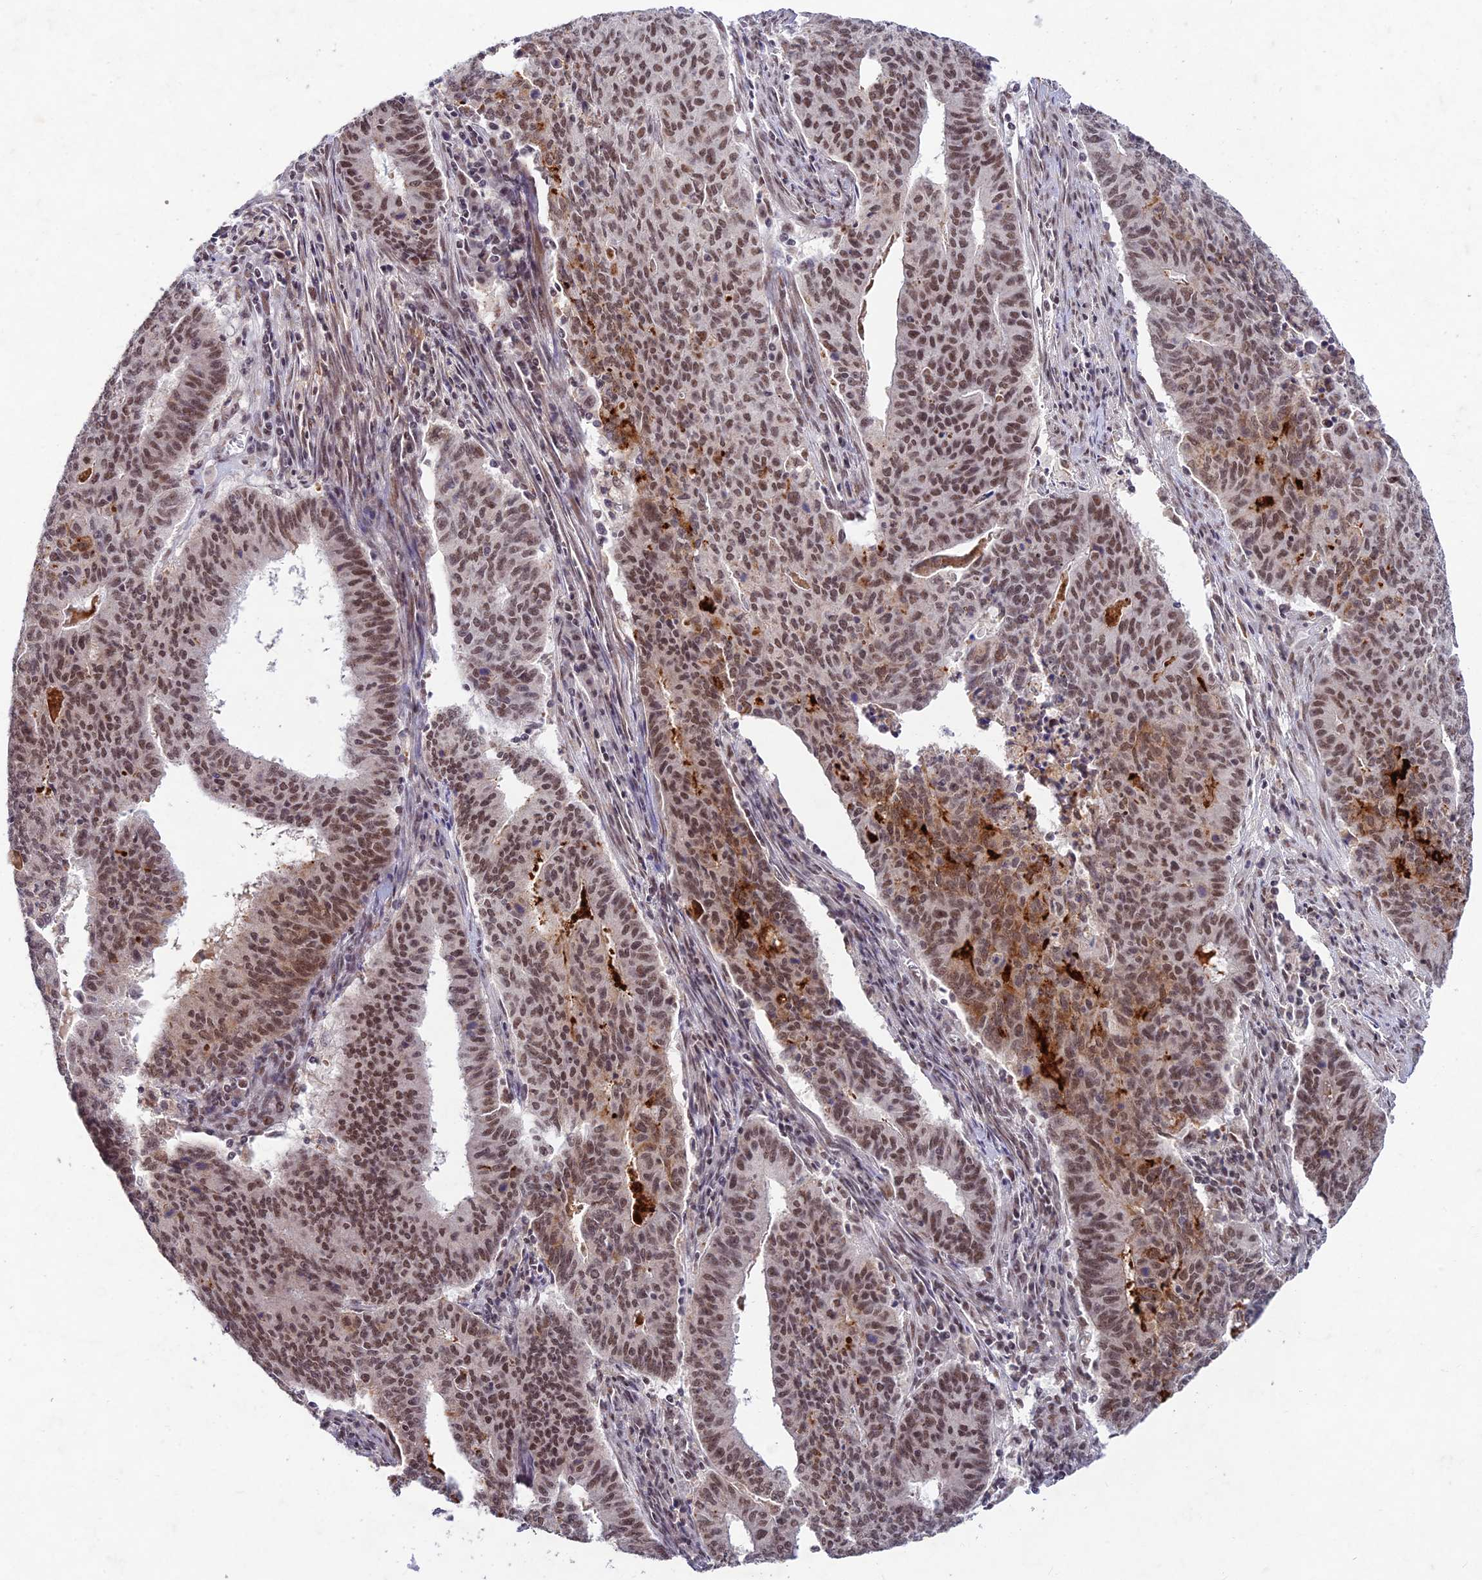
{"staining": {"intensity": "moderate", "quantity": ">75%", "location": "nuclear"}, "tissue": "endometrial cancer", "cell_type": "Tumor cells", "image_type": "cancer", "snomed": [{"axis": "morphology", "description": "Adenocarcinoma, NOS"}, {"axis": "topography", "description": "Endometrium"}], "caption": "Endometrial cancer (adenocarcinoma) stained for a protein demonstrates moderate nuclear positivity in tumor cells.", "gene": "RAVER1", "patient": {"sex": "female", "age": 59}}